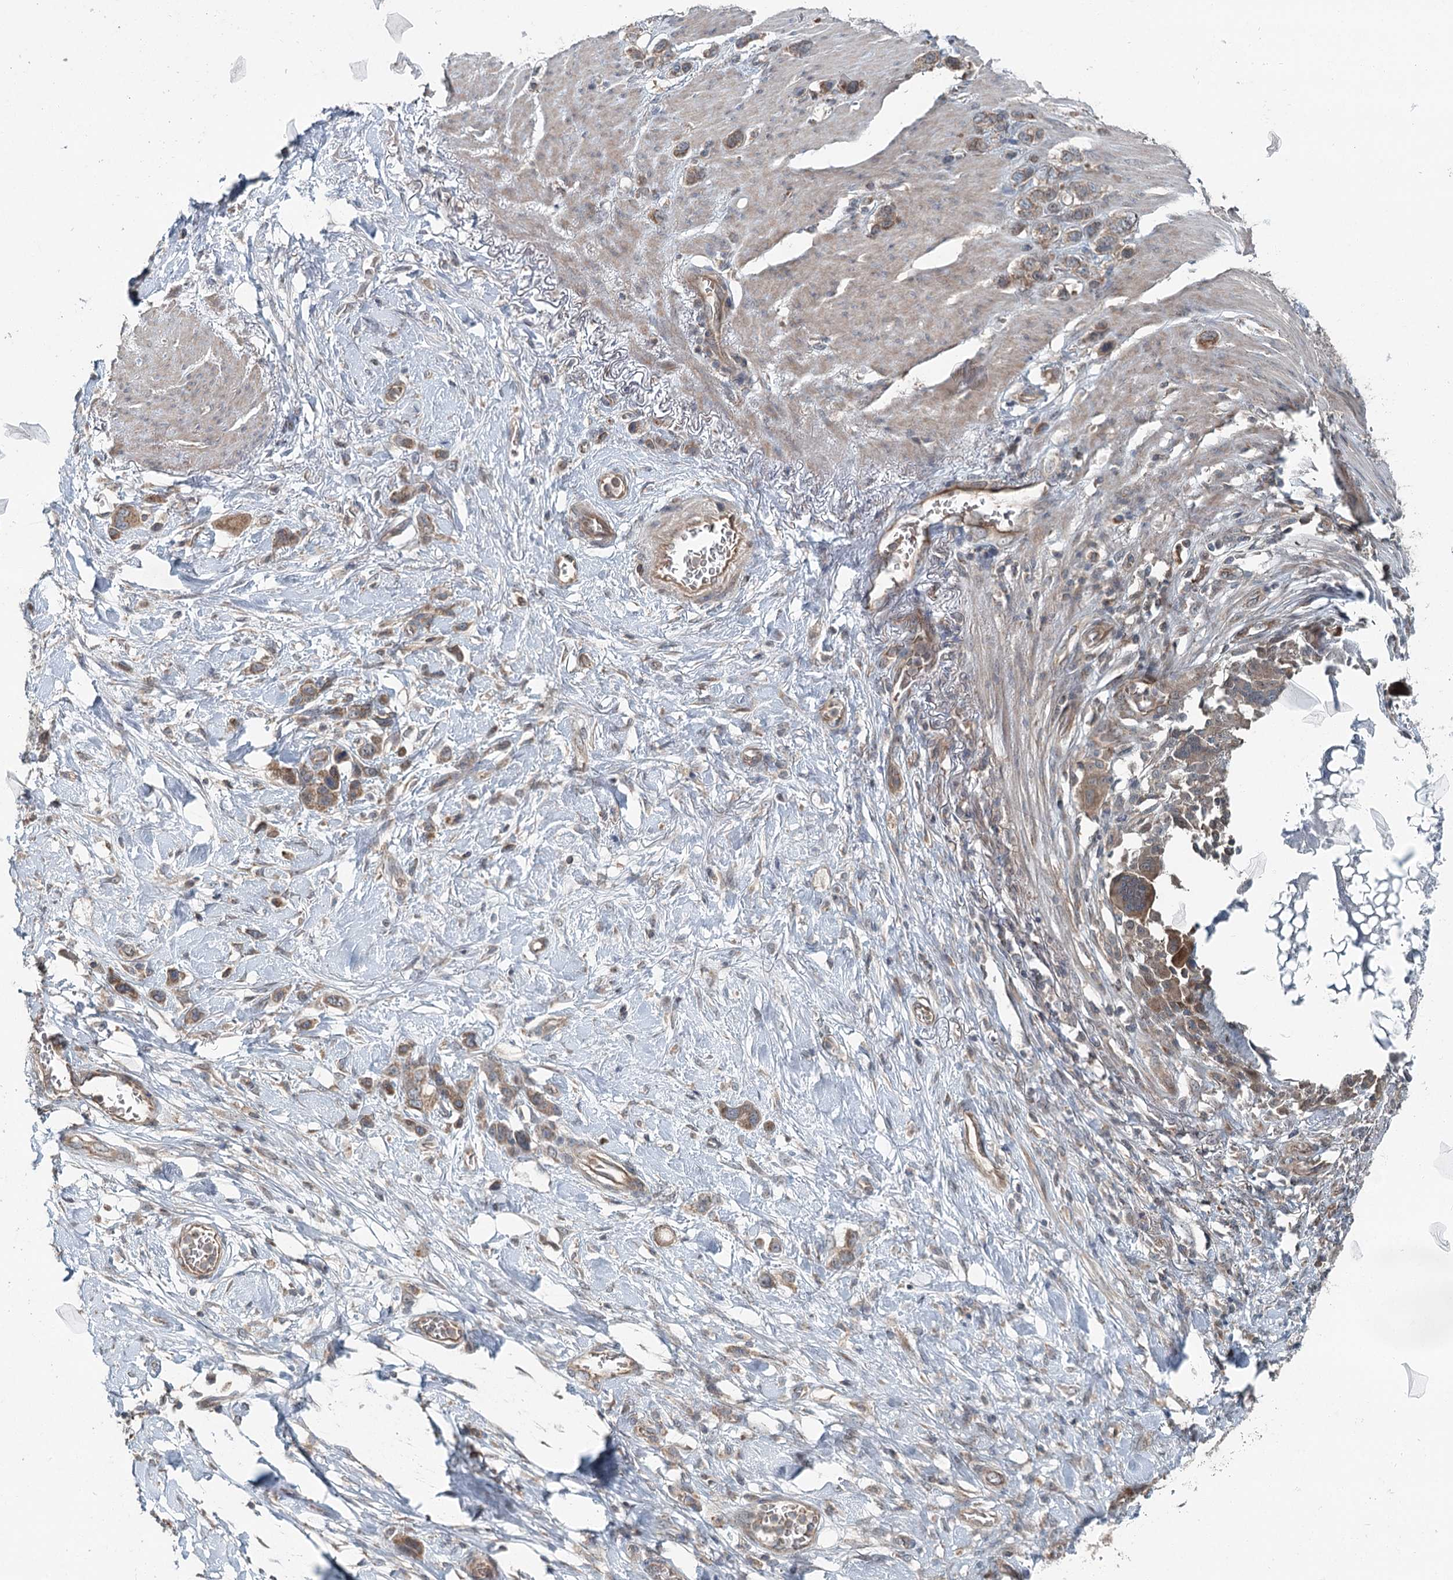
{"staining": {"intensity": "moderate", "quantity": ">75%", "location": "cytoplasmic/membranous"}, "tissue": "stomach cancer", "cell_type": "Tumor cells", "image_type": "cancer", "snomed": [{"axis": "morphology", "description": "Adenocarcinoma, NOS"}, {"axis": "morphology", "description": "Adenocarcinoma, High grade"}, {"axis": "topography", "description": "Stomach, upper"}, {"axis": "topography", "description": "Stomach, lower"}], "caption": "A micrograph showing moderate cytoplasmic/membranous positivity in approximately >75% of tumor cells in stomach cancer (high-grade adenocarcinoma), as visualized by brown immunohistochemical staining.", "gene": "SKIC3", "patient": {"sex": "female", "age": 65}}